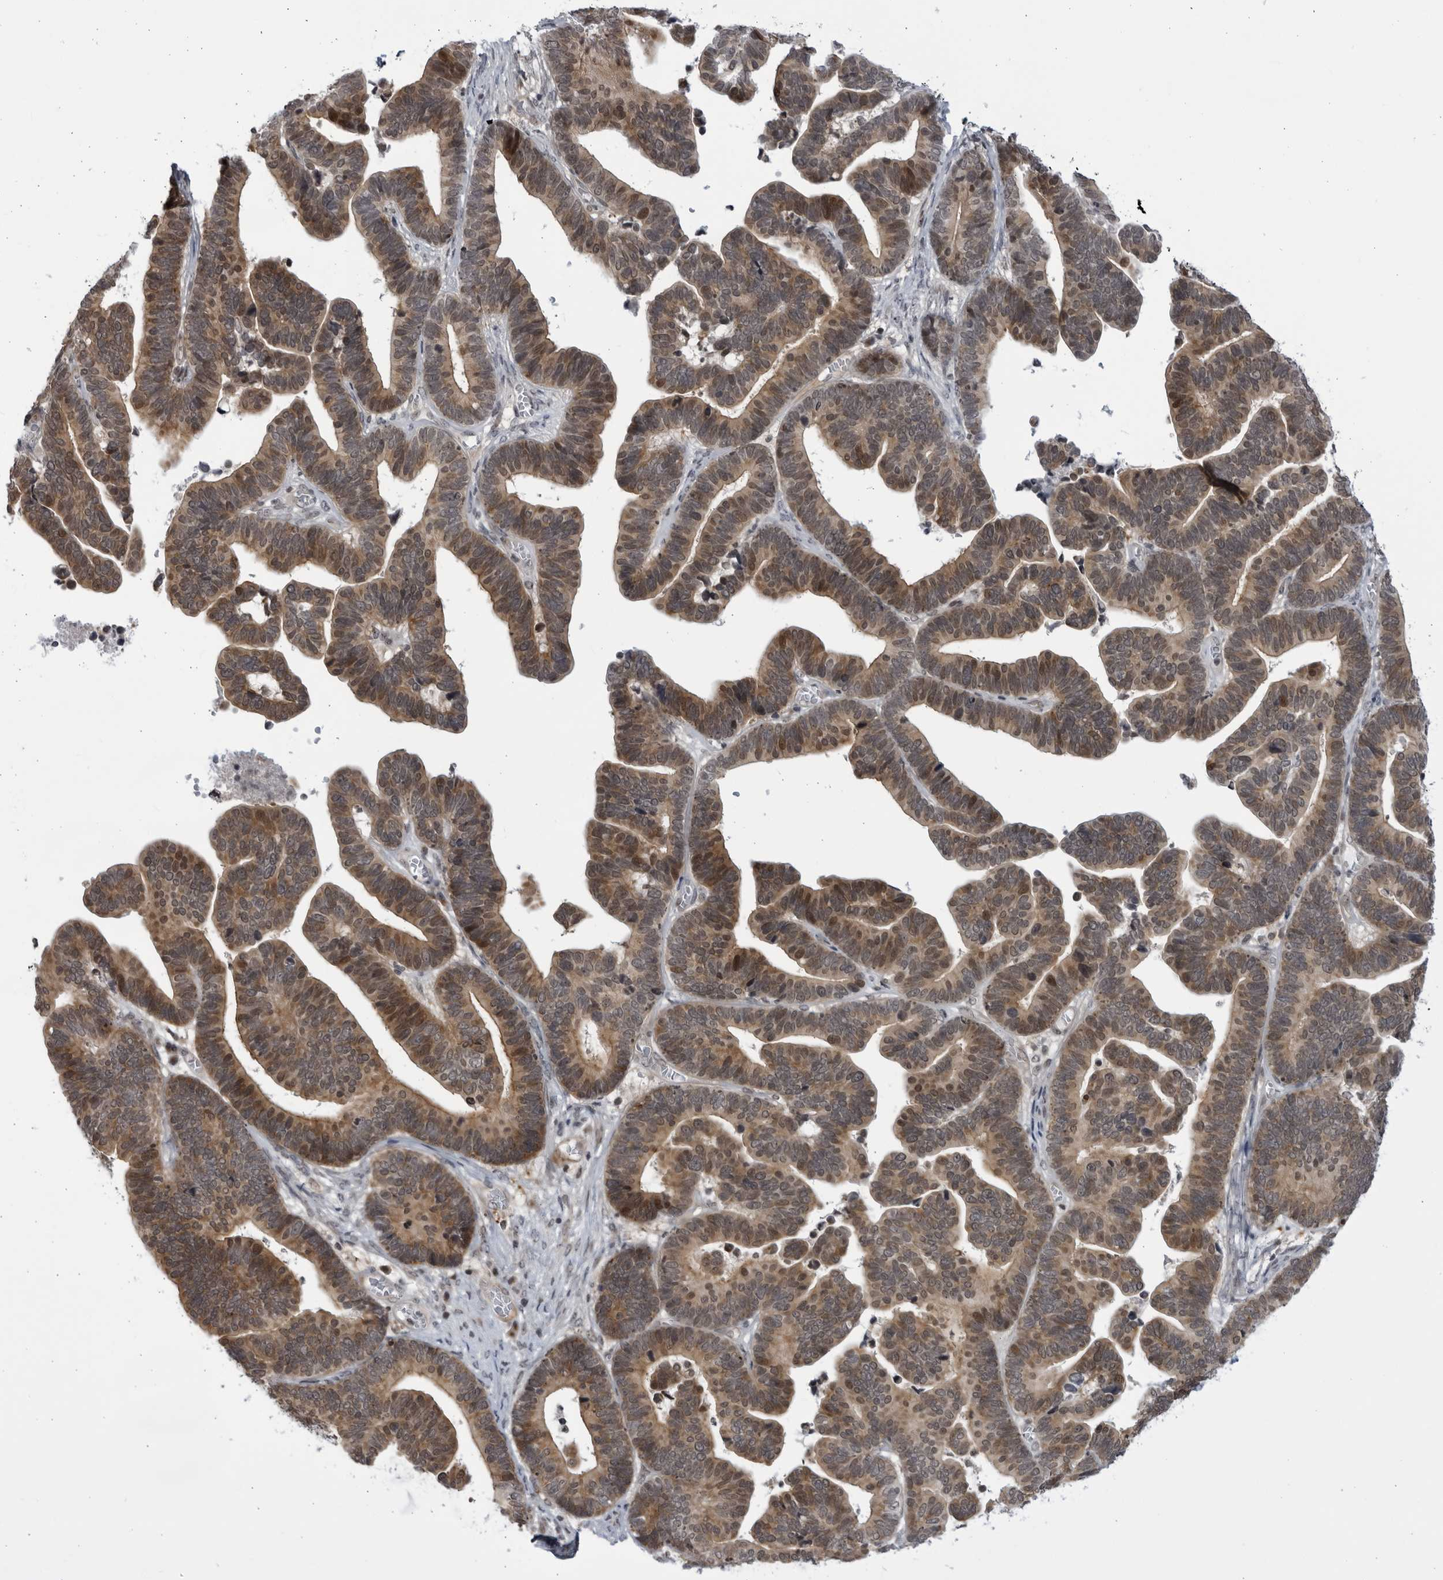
{"staining": {"intensity": "moderate", "quantity": ">75%", "location": "cytoplasmic/membranous,nuclear"}, "tissue": "ovarian cancer", "cell_type": "Tumor cells", "image_type": "cancer", "snomed": [{"axis": "morphology", "description": "Cystadenocarcinoma, serous, NOS"}, {"axis": "topography", "description": "Ovary"}], "caption": "IHC micrograph of neoplastic tissue: ovarian serous cystadenocarcinoma stained using IHC shows medium levels of moderate protein expression localized specifically in the cytoplasmic/membranous and nuclear of tumor cells, appearing as a cytoplasmic/membranous and nuclear brown color.", "gene": "ITGB3BP", "patient": {"sex": "female", "age": 56}}